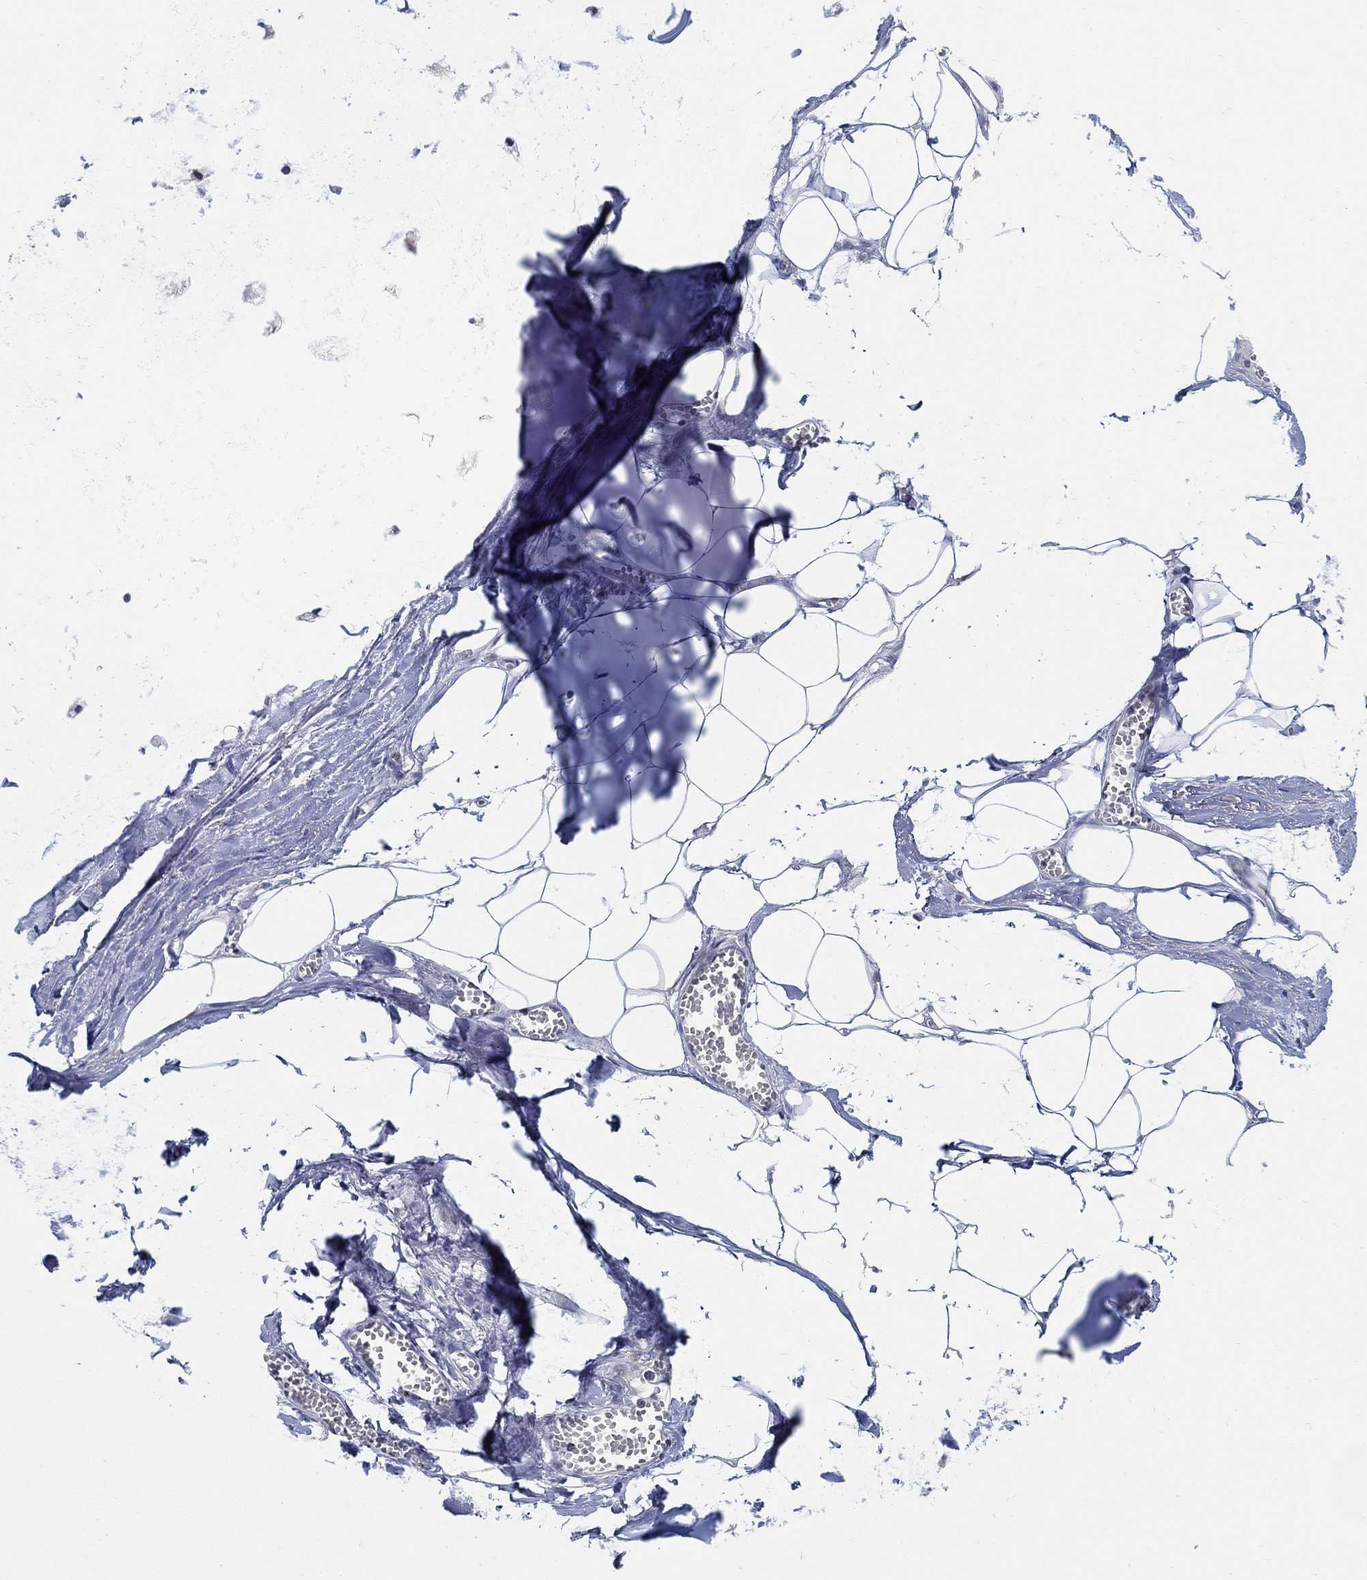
{"staining": {"intensity": "negative", "quantity": "none", "location": "none"}, "tissue": "adipose tissue", "cell_type": "Adipocytes", "image_type": "normal", "snomed": [{"axis": "morphology", "description": "Normal tissue, NOS"}, {"axis": "morphology", "description": "Squamous cell carcinoma, NOS"}, {"axis": "topography", "description": "Cartilage tissue"}, {"axis": "topography", "description": "Lung"}], "caption": "Immunohistochemistry (IHC) of normal human adipose tissue displays no expression in adipocytes.", "gene": "ANO7", "patient": {"sex": "male", "age": 66}}